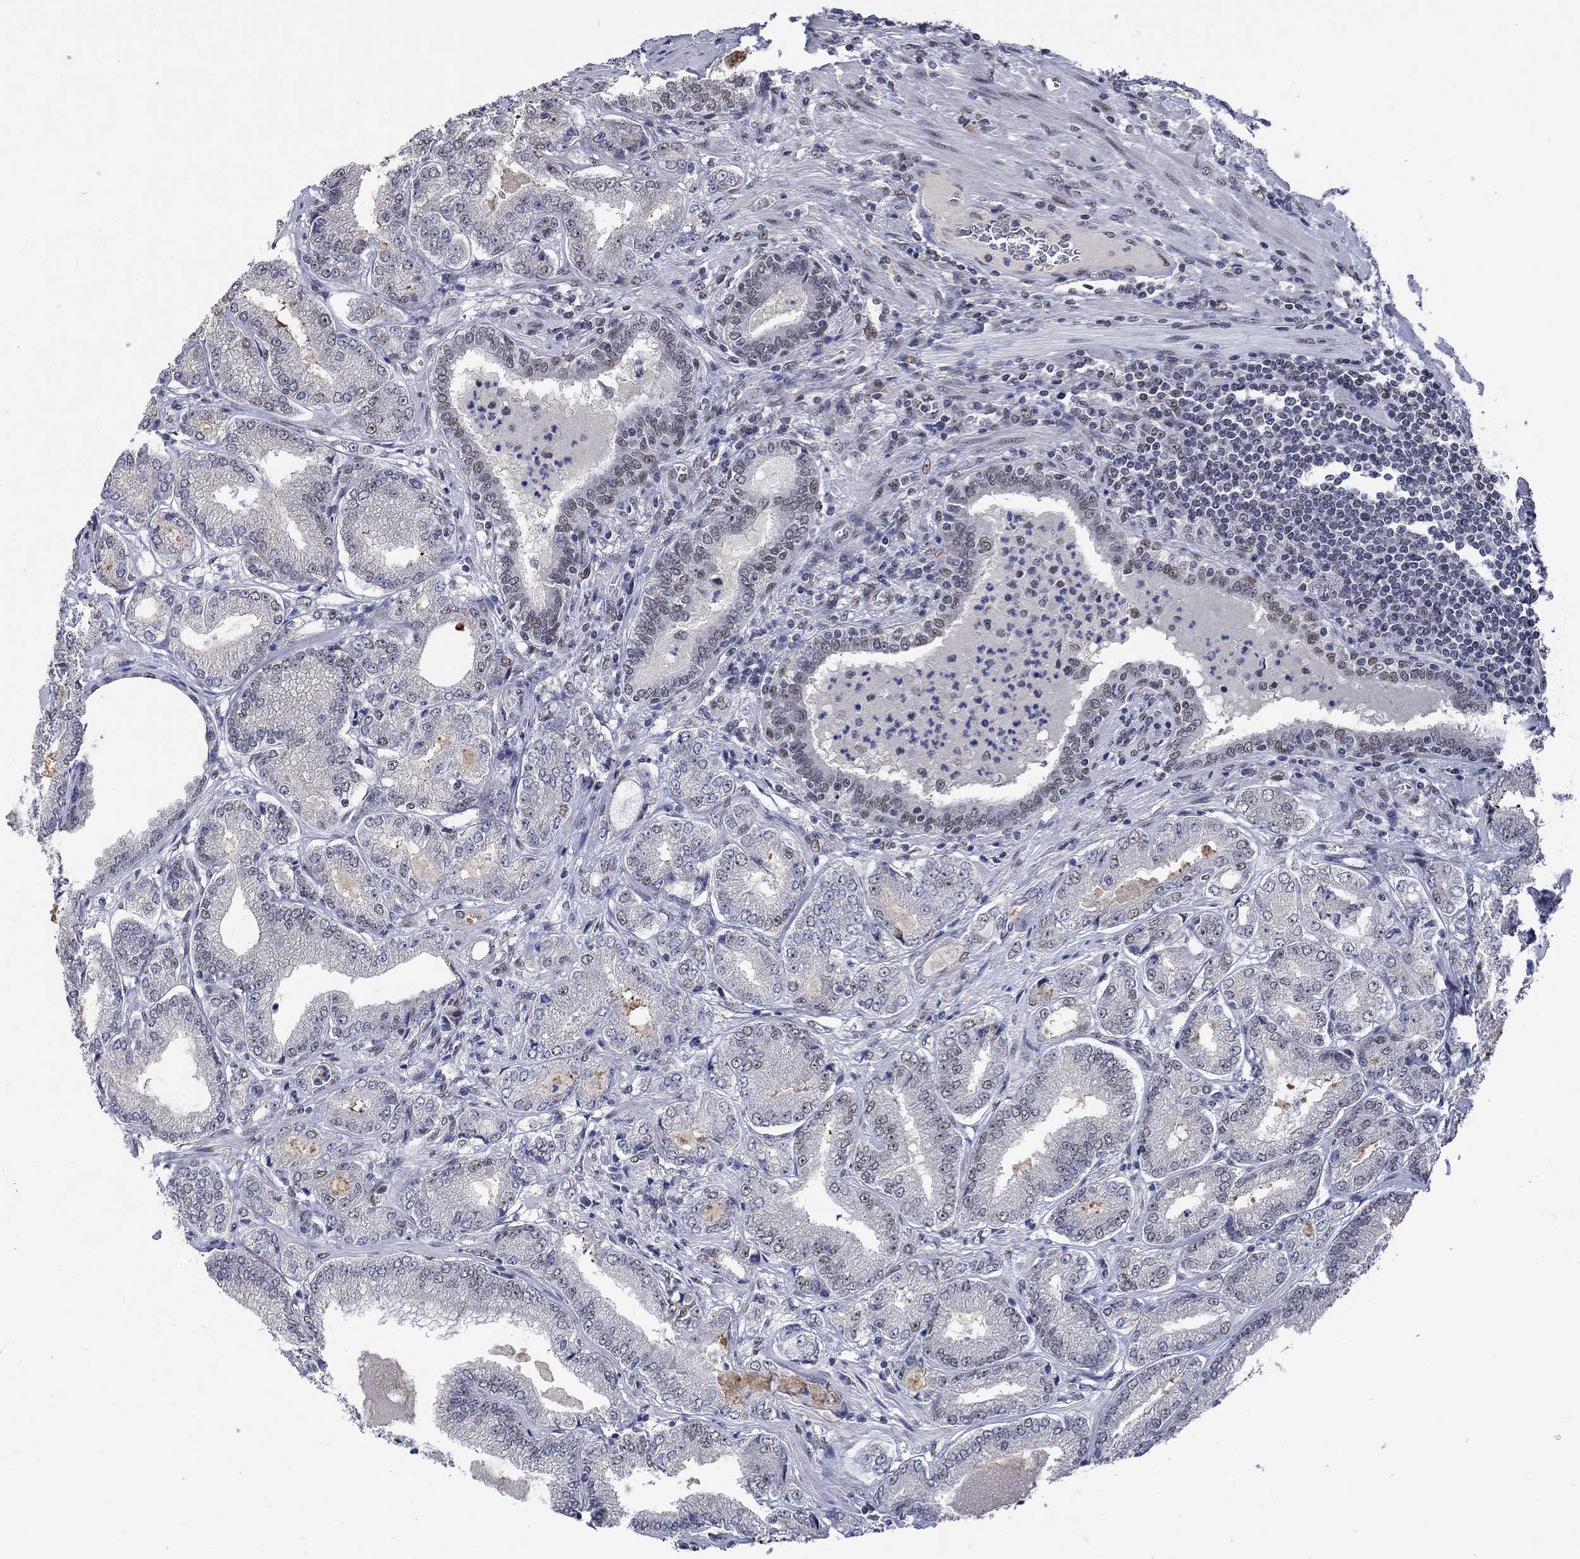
{"staining": {"intensity": "negative", "quantity": "none", "location": "none"}, "tissue": "prostate cancer", "cell_type": "Tumor cells", "image_type": "cancer", "snomed": [{"axis": "morphology", "description": "Adenocarcinoma, NOS"}, {"axis": "topography", "description": "Prostate"}], "caption": "Tumor cells are negative for brown protein staining in prostate adenocarcinoma.", "gene": "HTN1", "patient": {"sex": "male", "age": 65}}